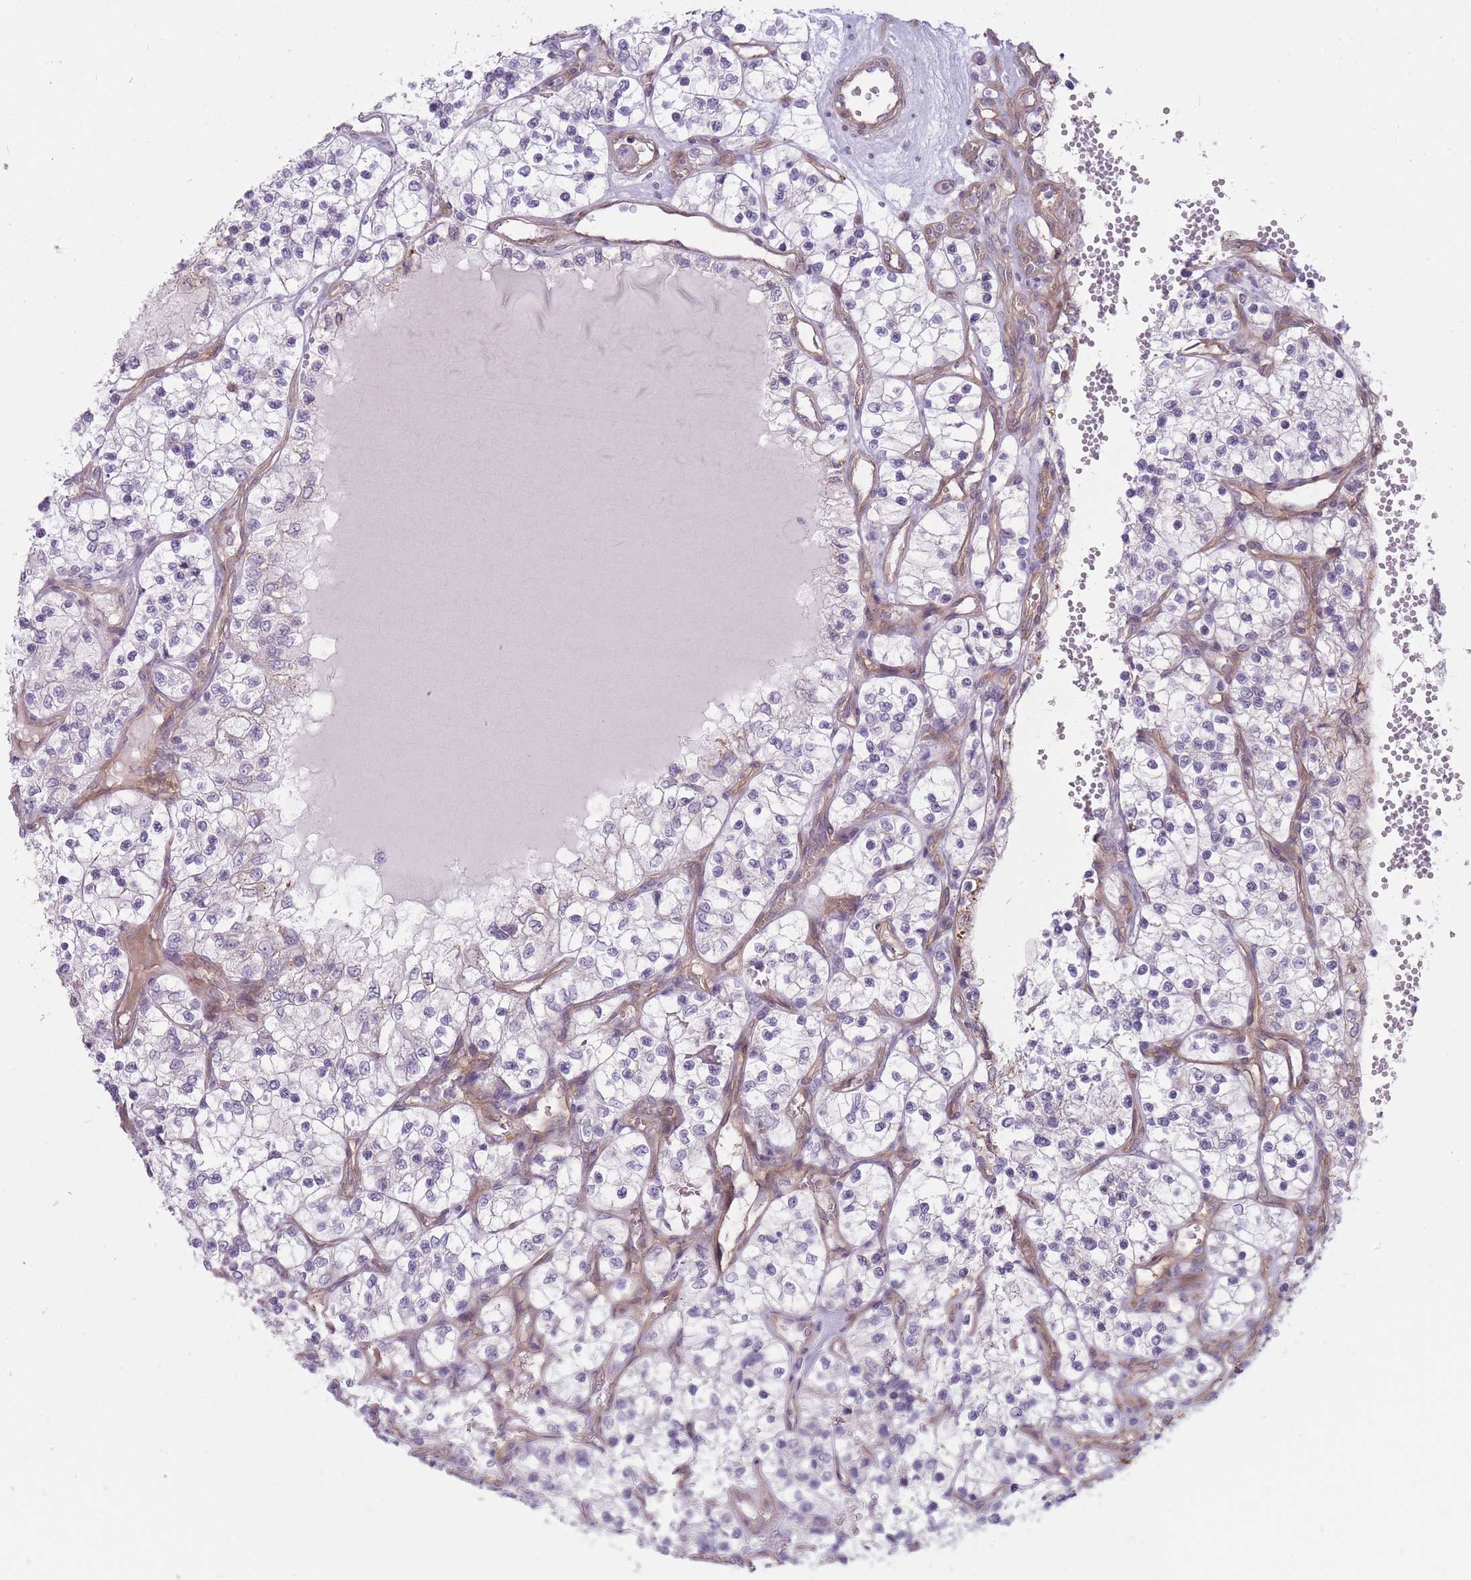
{"staining": {"intensity": "negative", "quantity": "none", "location": "none"}, "tissue": "renal cancer", "cell_type": "Tumor cells", "image_type": "cancer", "snomed": [{"axis": "morphology", "description": "Adenocarcinoma, NOS"}, {"axis": "topography", "description": "Kidney"}], "caption": "Photomicrograph shows no protein expression in tumor cells of adenocarcinoma (renal) tissue.", "gene": "PGRMC2", "patient": {"sex": "female", "age": 69}}